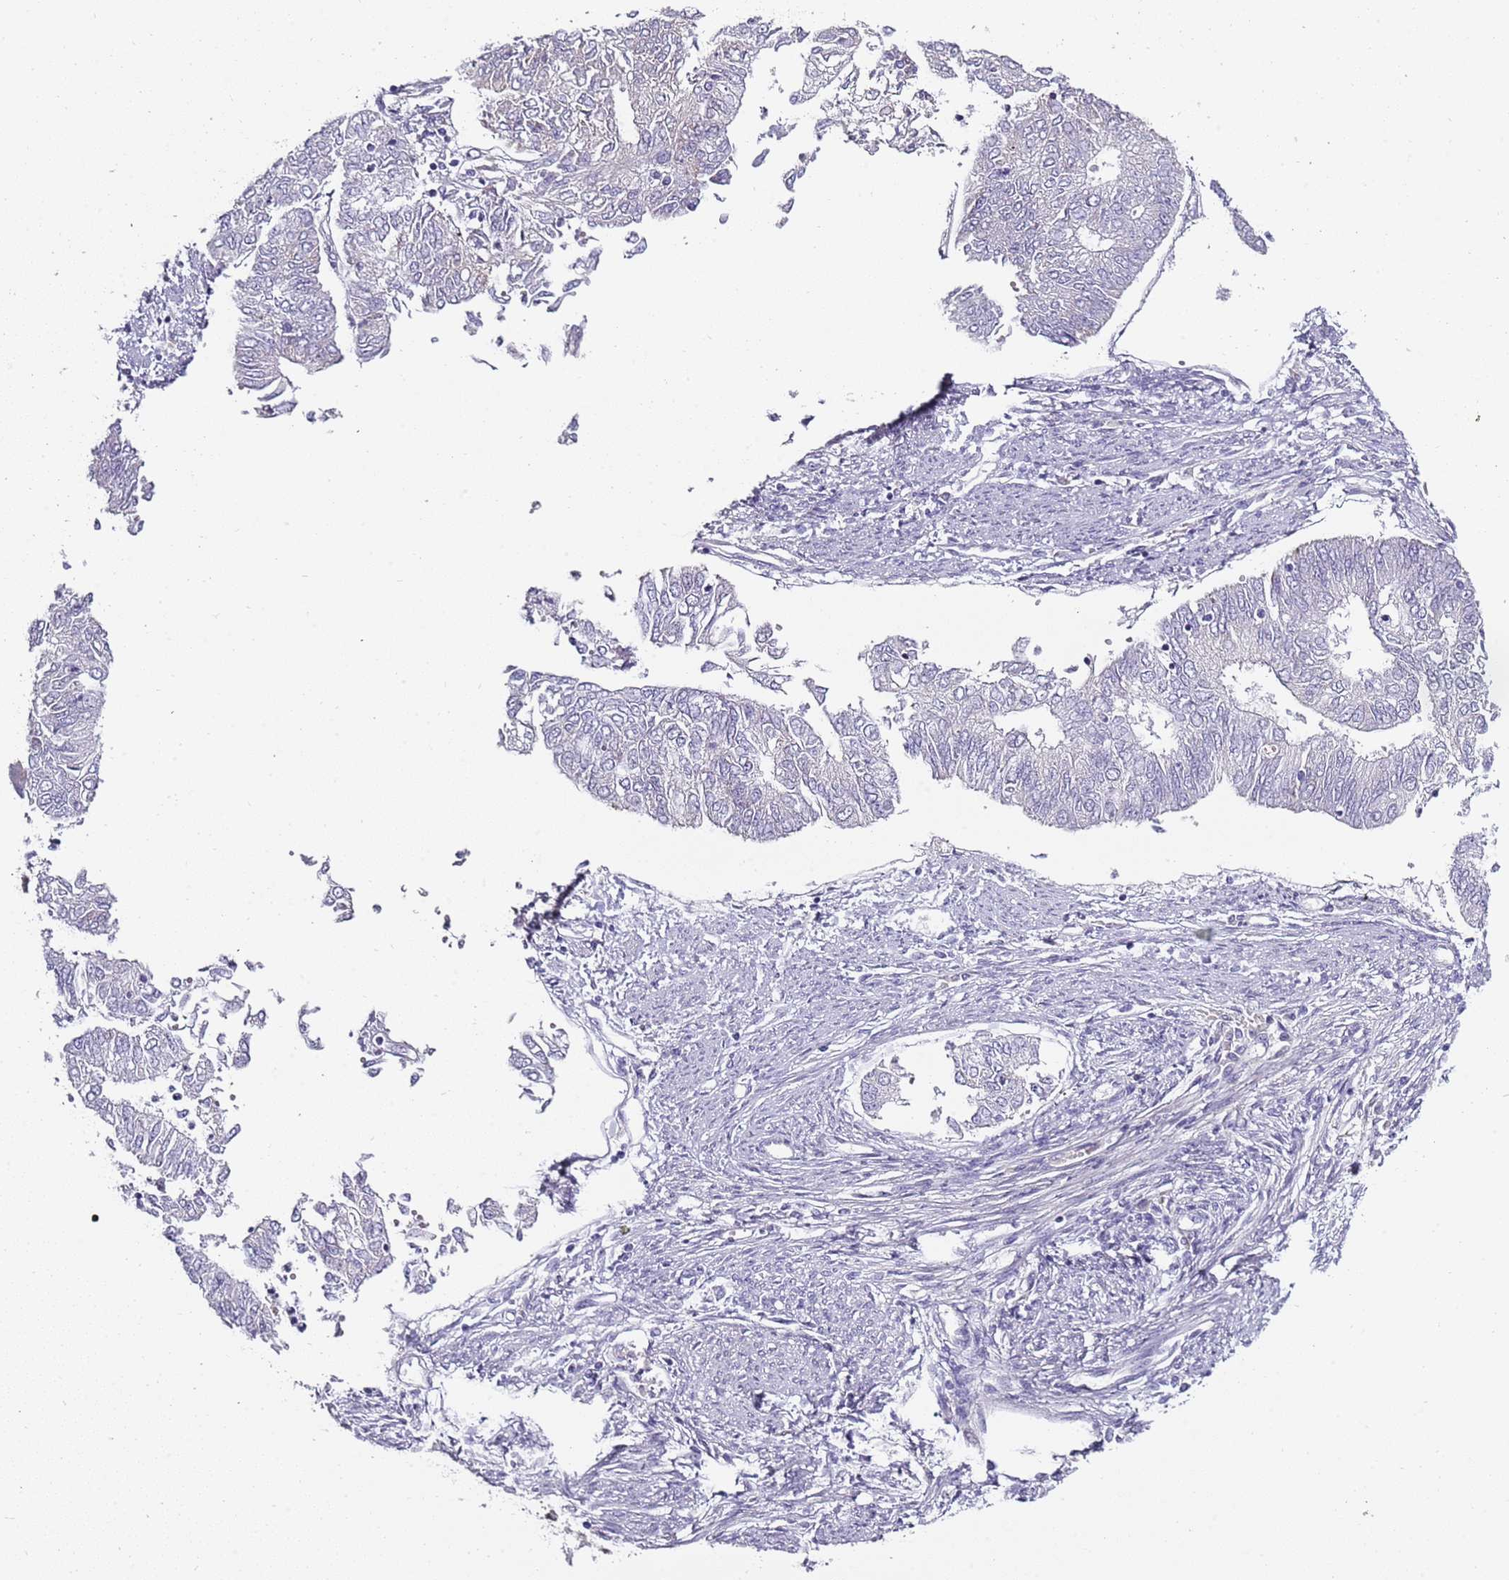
{"staining": {"intensity": "negative", "quantity": "none", "location": "none"}, "tissue": "endometrial cancer", "cell_type": "Tumor cells", "image_type": "cancer", "snomed": [{"axis": "morphology", "description": "Adenocarcinoma, NOS"}, {"axis": "topography", "description": "Endometrium"}], "caption": "This image is of endometrial cancer (adenocarcinoma) stained with immunohistochemistry to label a protein in brown with the nuclei are counter-stained blue. There is no staining in tumor cells.", "gene": "TNFRSF6B", "patient": {"sex": "female", "age": 68}}